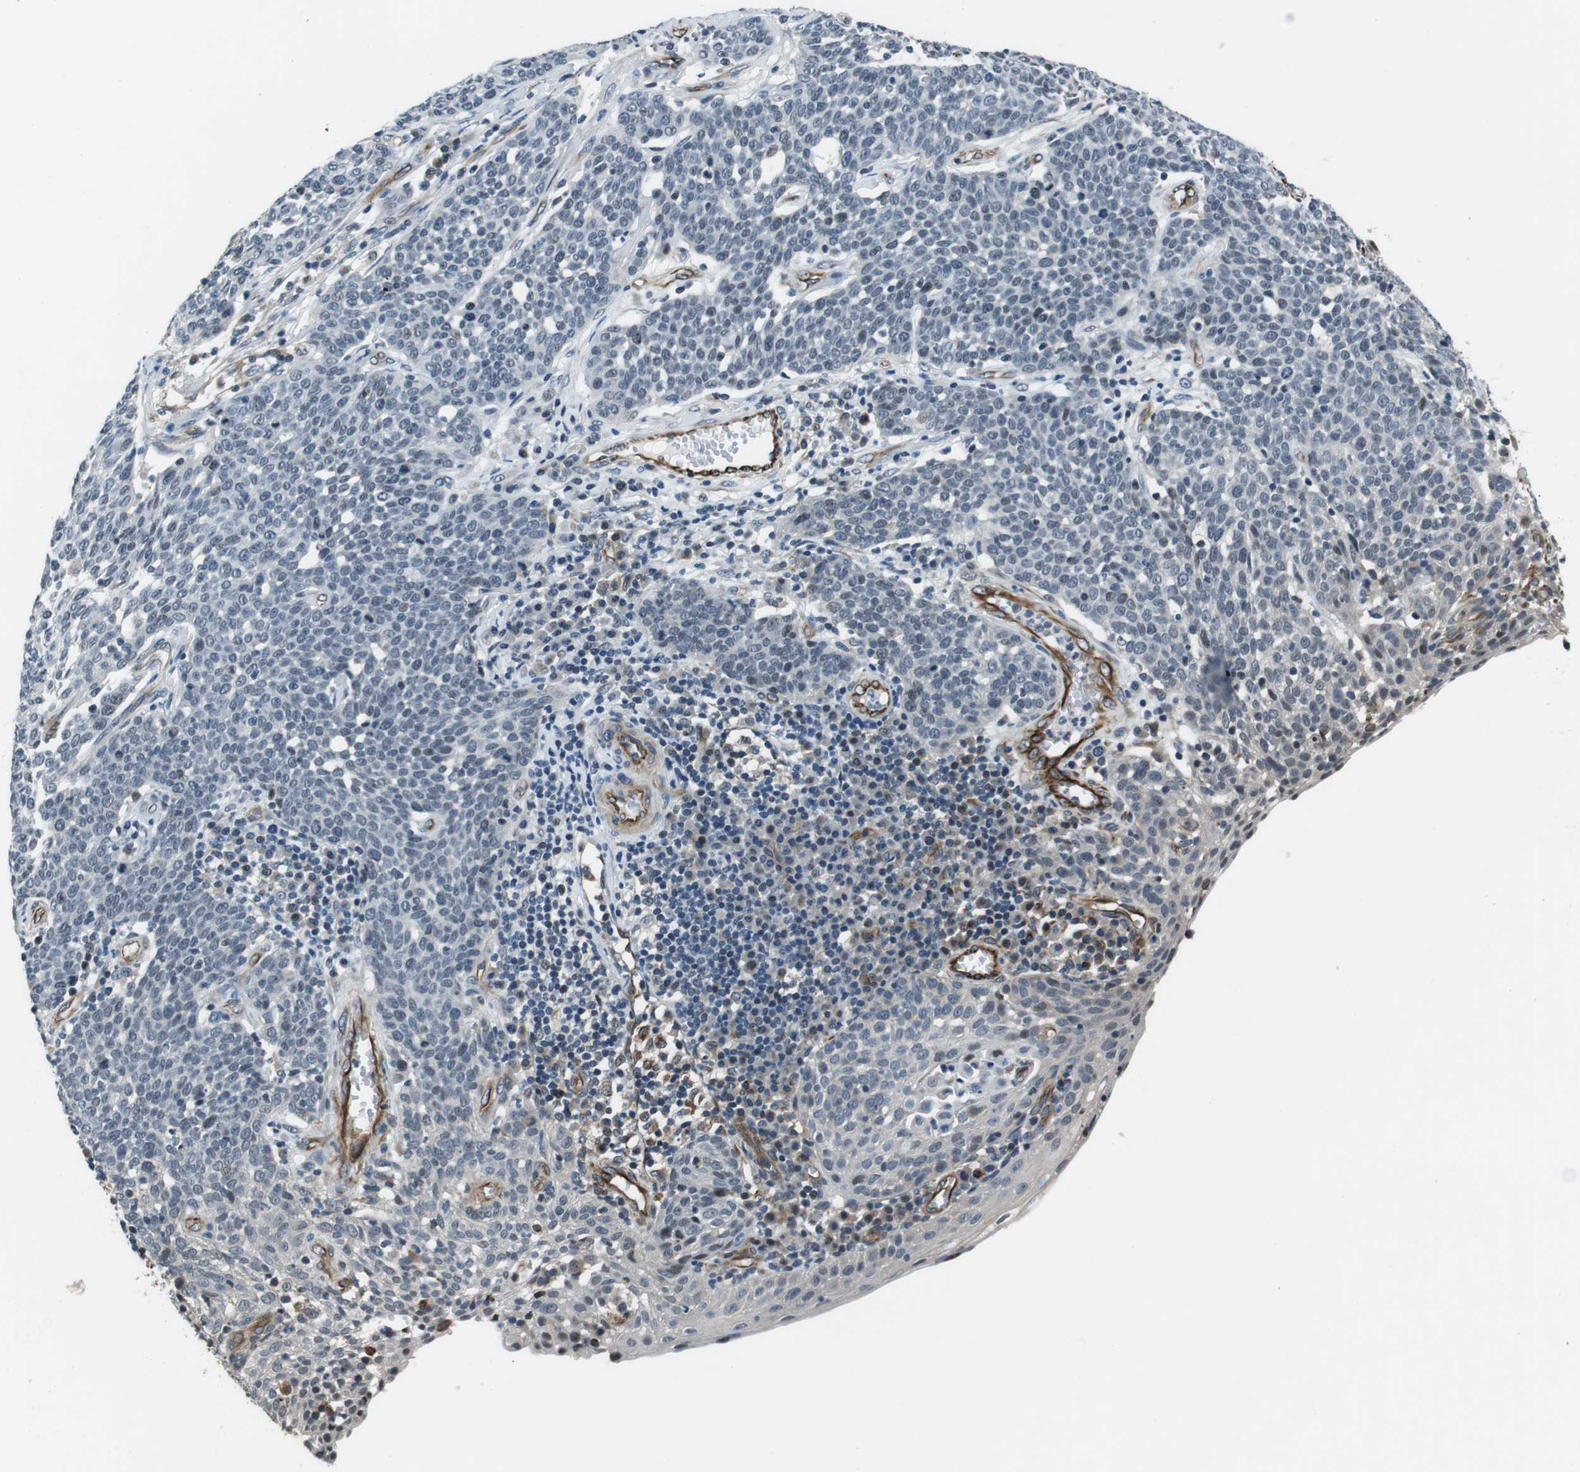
{"staining": {"intensity": "negative", "quantity": "none", "location": "none"}, "tissue": "cervical cancer", "cell_type": "Tumor cells", "image_type": "cancer", "snomed": [{"axis": "morphology", "description": "Squamous cell carcinoma, NOS"}, {"axis": "topography", "description": "Cervix"}], "caption": "Immunohistochemical staining of cervical cancer demonstrates no significant positivity in tumor cells.", "gene": "LRRC49", "patient": {"sex": "female", "age": 34}}